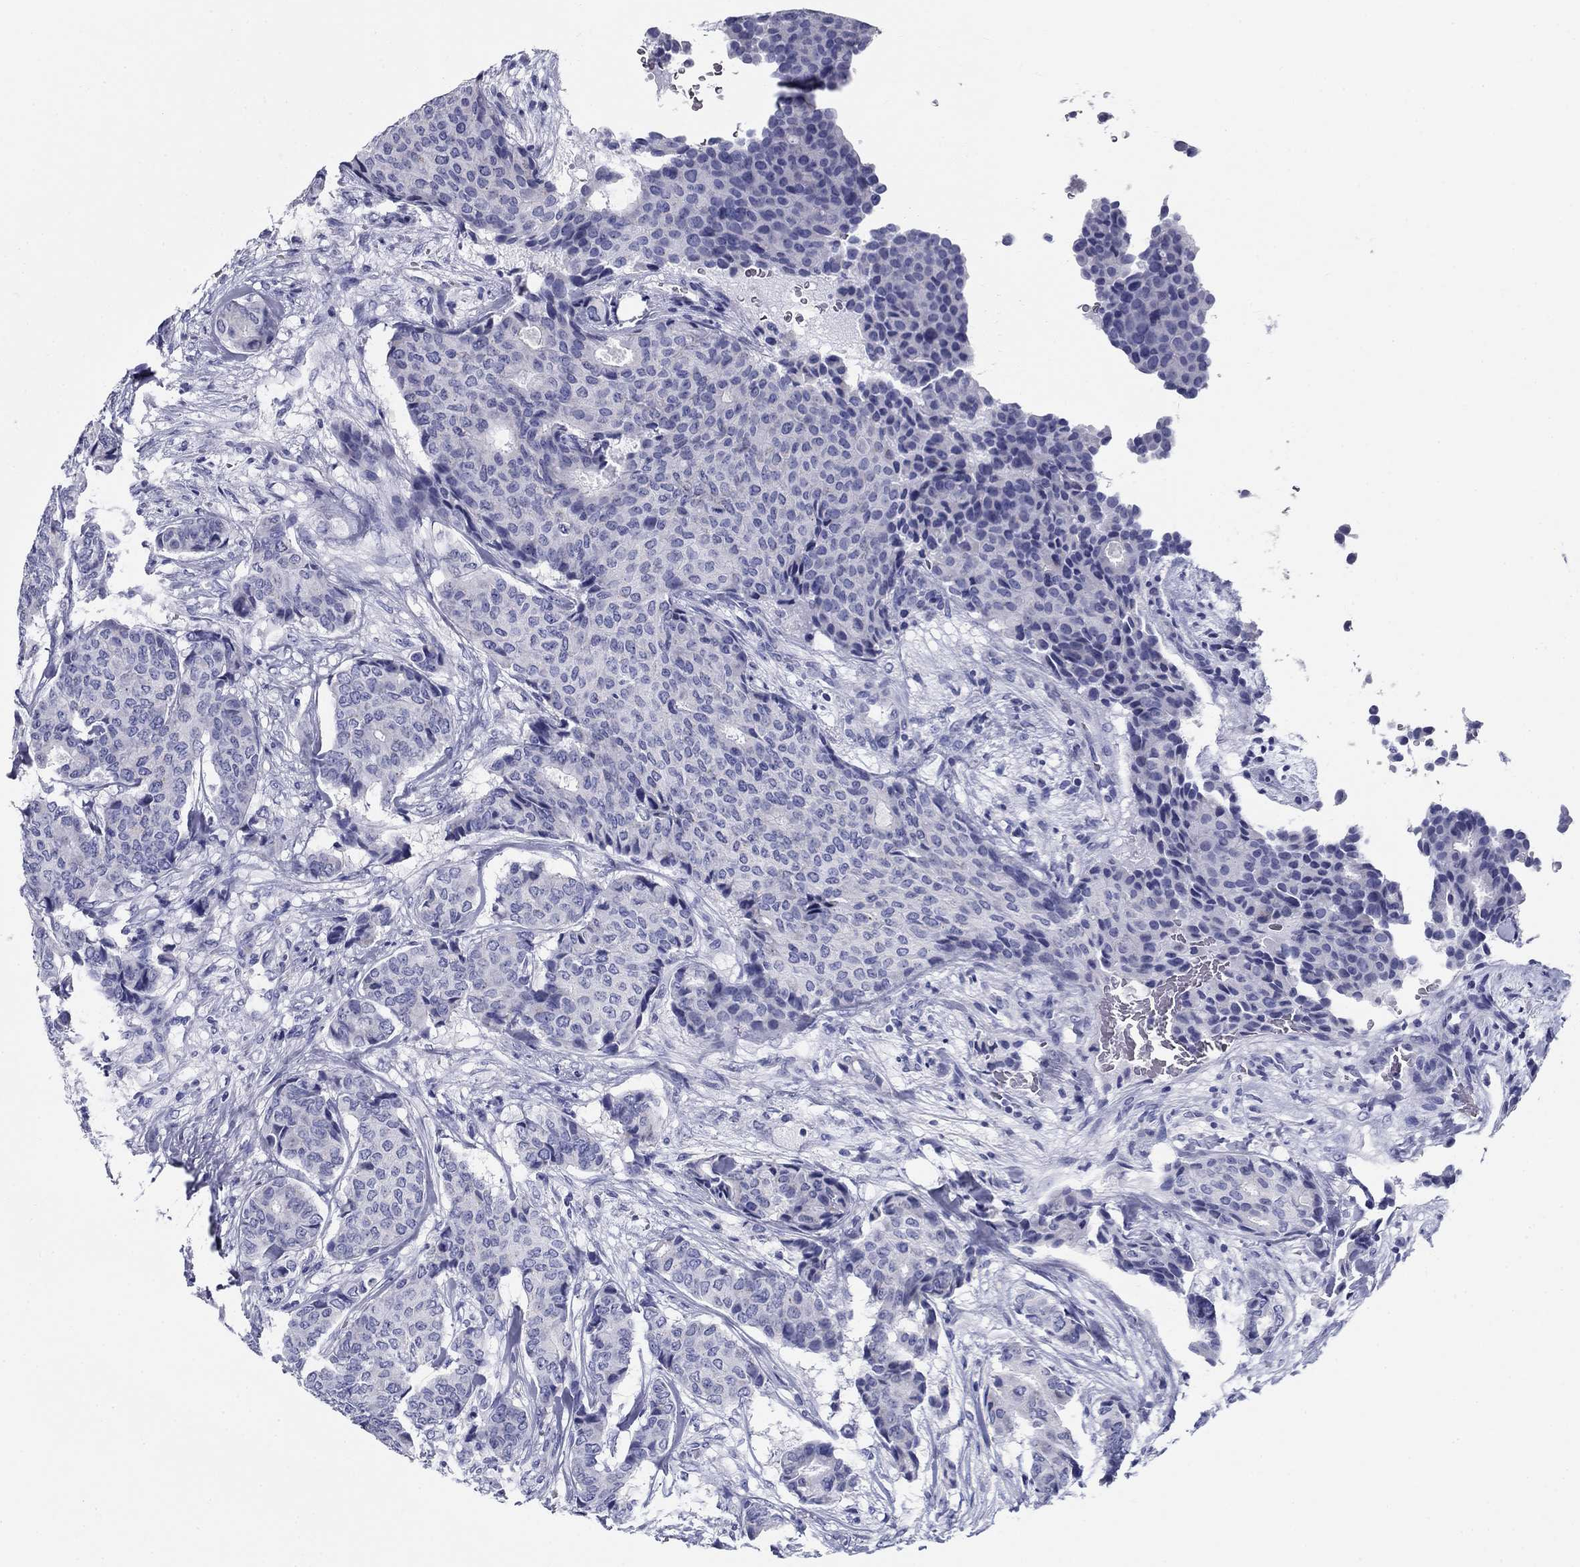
{"staining": {"intensity": "negative", "quantity": "none", "location": "none"}, "tissue": "breast cancer", "cell_type": "Tumor cells", "image_type": "cancer", "snomed": [{"axis": "morphology", "description": "Duct carcinoma"}, {"axis": "topography", "description": "Breast"}], "caption": "Breast infiltrating ductal carcinoma stained for a protein using IHC shows no expression tumor cells.", "gene": "UPB1", "patient": {"sex": "female", "age": 75}}